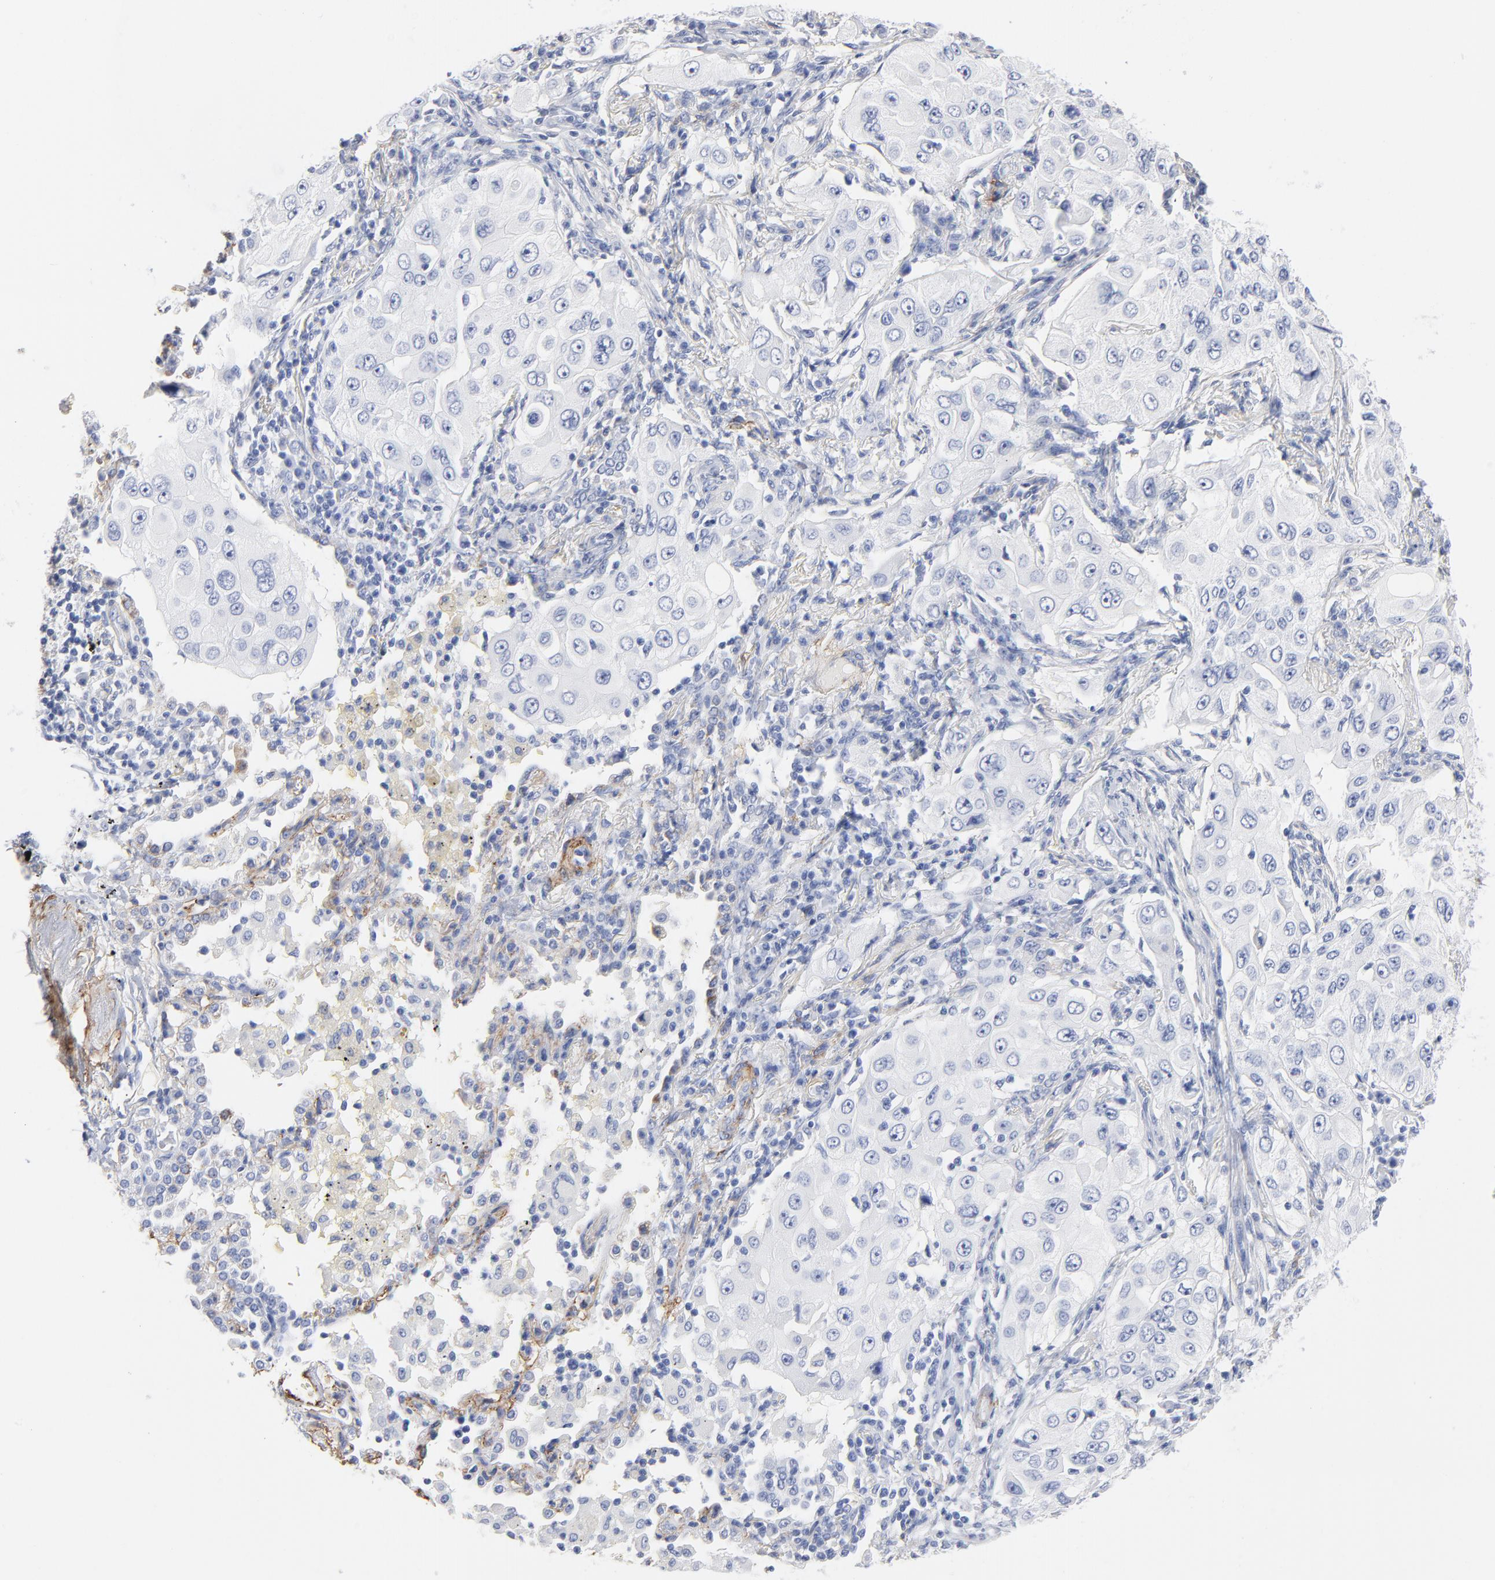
{"staining": {"intensity": "negative", "quantity": "none", "location": "none"}, "tissue": "lung cancer", "cell_type": "Tumor cells", "image_type": "cancer", "snomed": [{"axis": "morphology", "description": "Adenocarcinoma, NOS"}, {"axis": "topography", "description": "Lung"}], "caption": "Immunohistochemistry (IHC) micrograph of lung adenocarcinoma stained for a protein (brown), which displays no expression in tumor cells.", "gene": "AGTR1", "patient": {"sex": "male", "age": 84}}